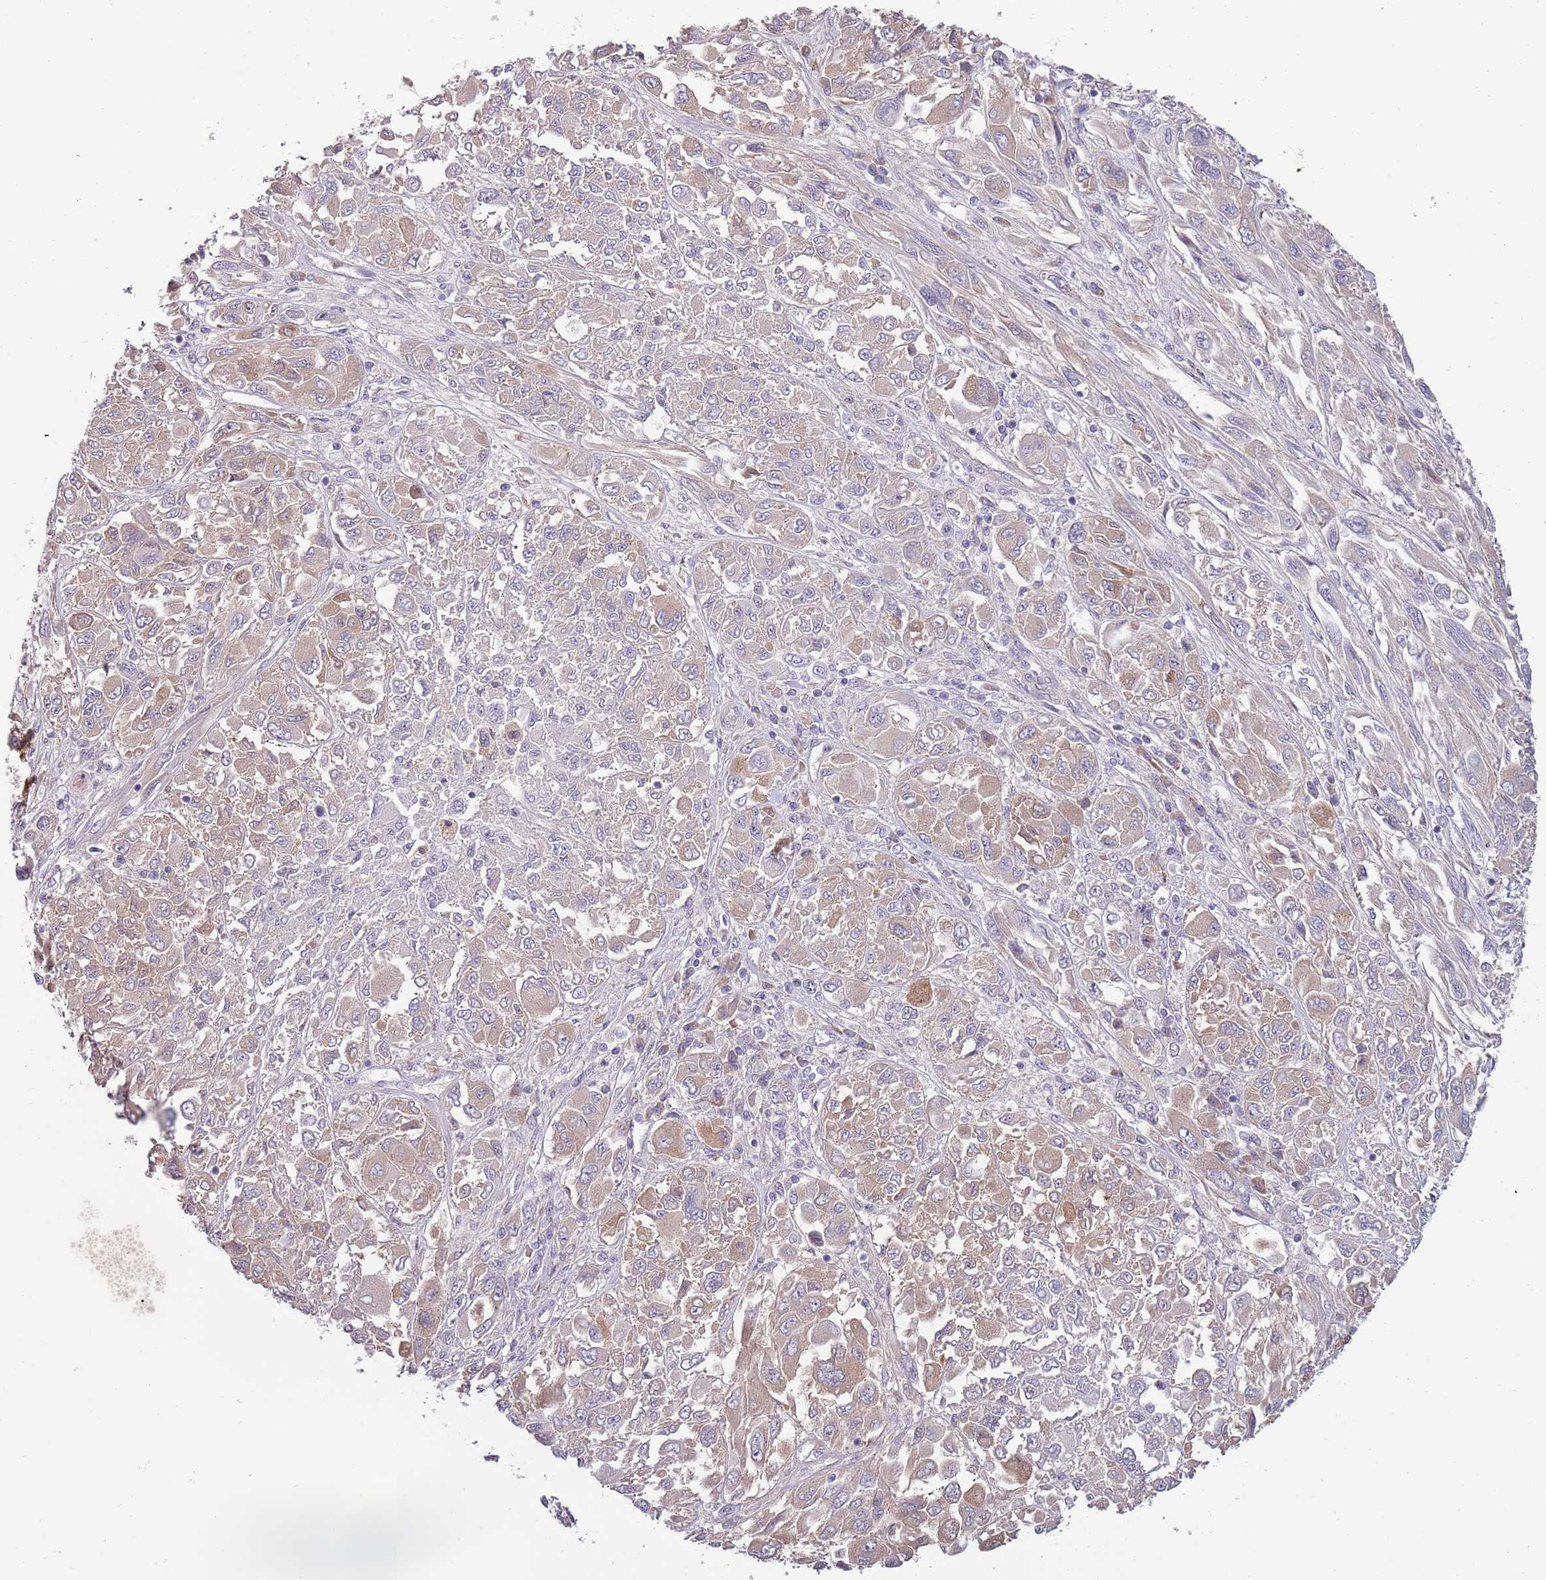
{"staining": {"intensity": "weak", "quantity": "25%-75%", "location": "cytoplasmic/membranous"}, "tissue": "melanoma", "cell_type": "Tumor cells", "image_type": "cancer", "snomed": [{"axis": "morphology", "description": "Malignant melanoma, NOS"}, {"axis": "topography", "description": "Skin"}], "caption": "The immunohistochemical stain highlights weak cytoplasmic/membranous positivity in tumor cells of melanoma tissue. (Brightfield microscopy of DAB IHC at high magnification).", "gene": "TNFRSF6B", "patient": {"sex": "female", "age": 91}}